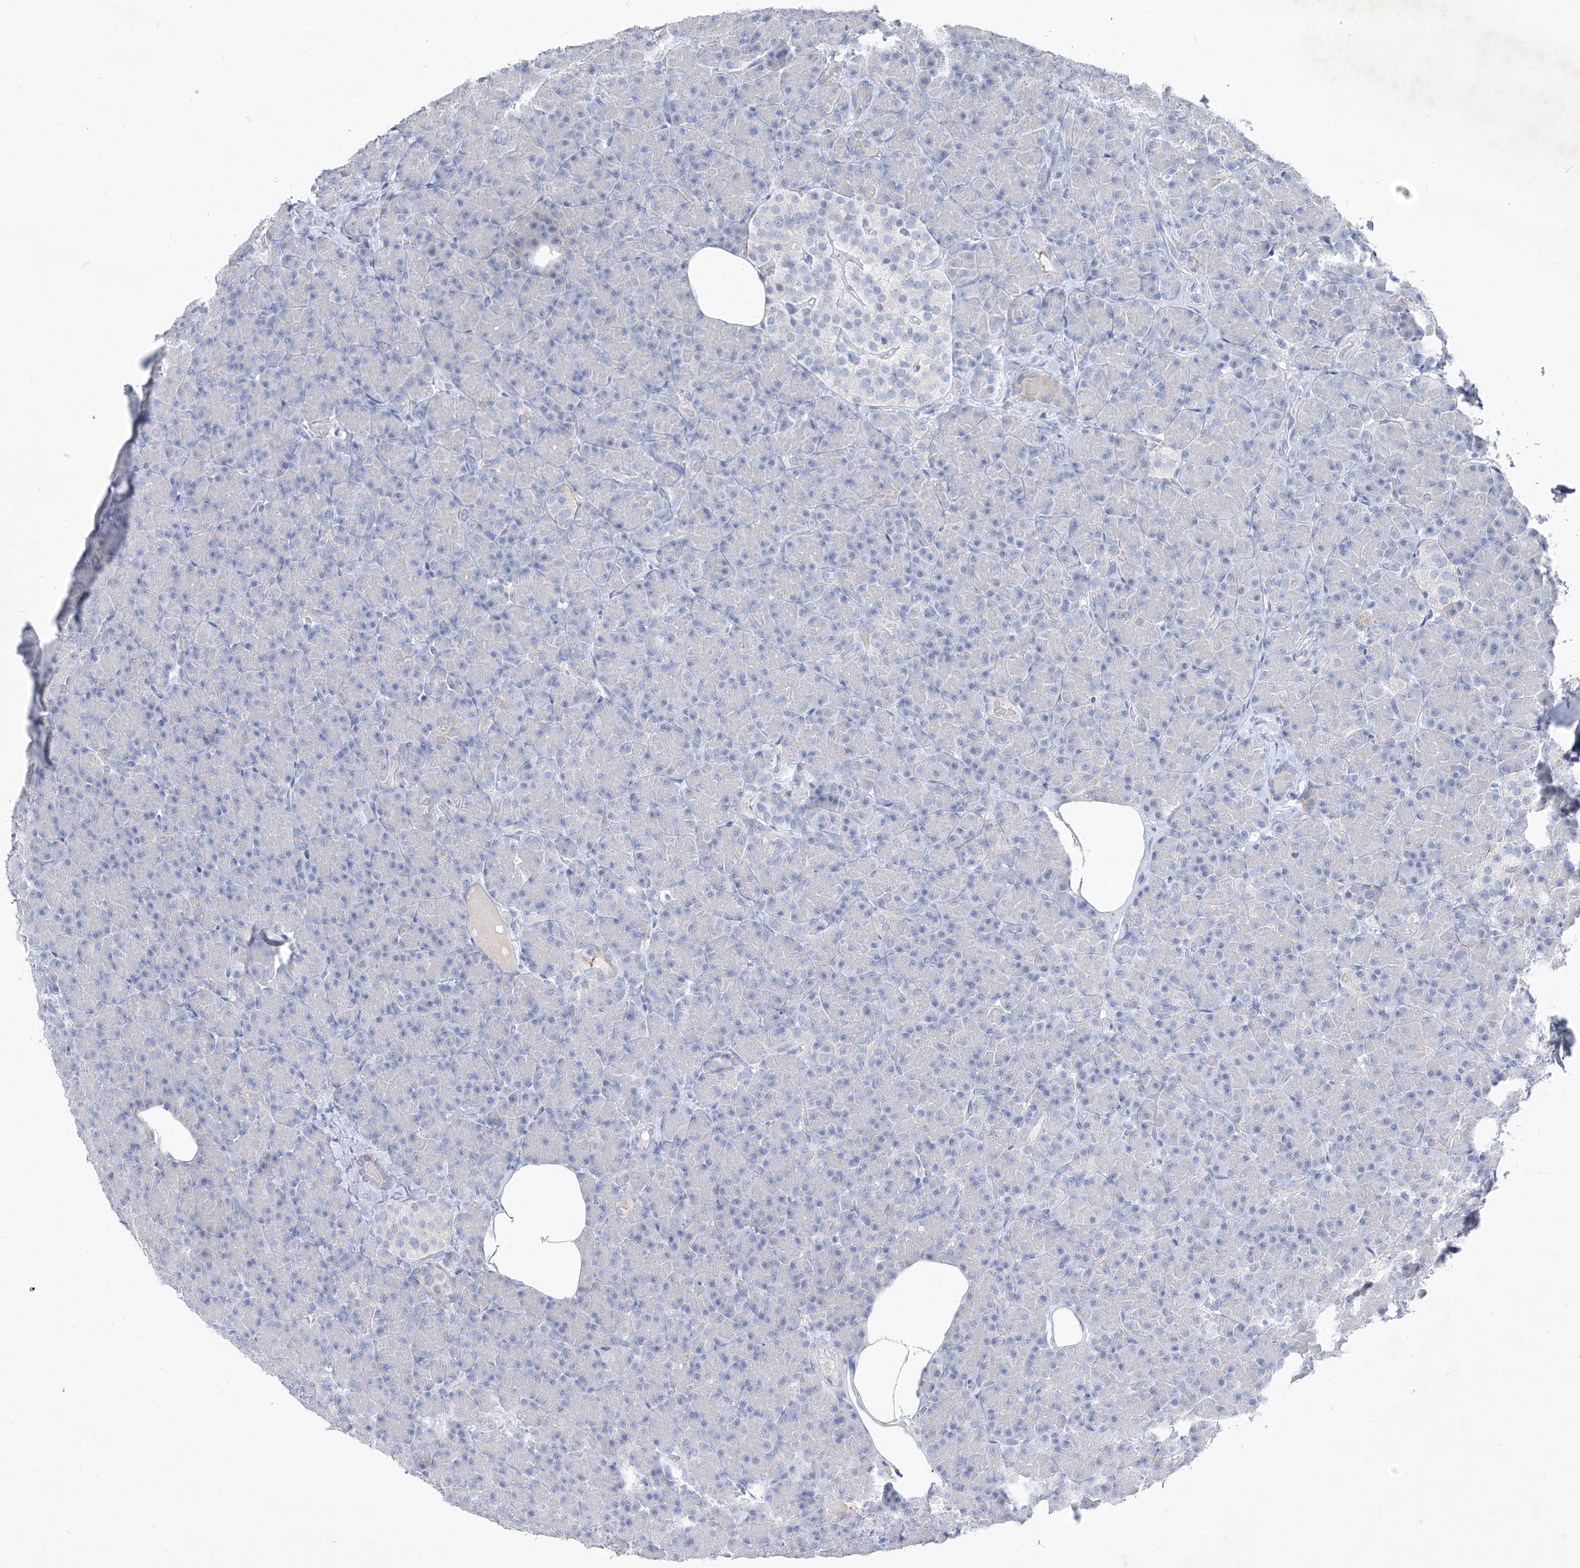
{"staining": {"intensity": "strong", "quantity": "<25%", "location": "cytoplasmic/membranous"}, "tissue": "pancreas", "cell_type": "Exocrine glandular cells", "image_type": "normal", "snomed": [{"axis": "morphology", "description": "Normal tissue, NOS"}, {"axis": "topography", "description": "Pancreas"}], "caption": "Unremarkable pancreas displays strong cytoplasmic/membranous staining in about <25% of exocrine glandular cells.", "gene": "FRS3", "patient": {"sex": "female", "age": 43}}